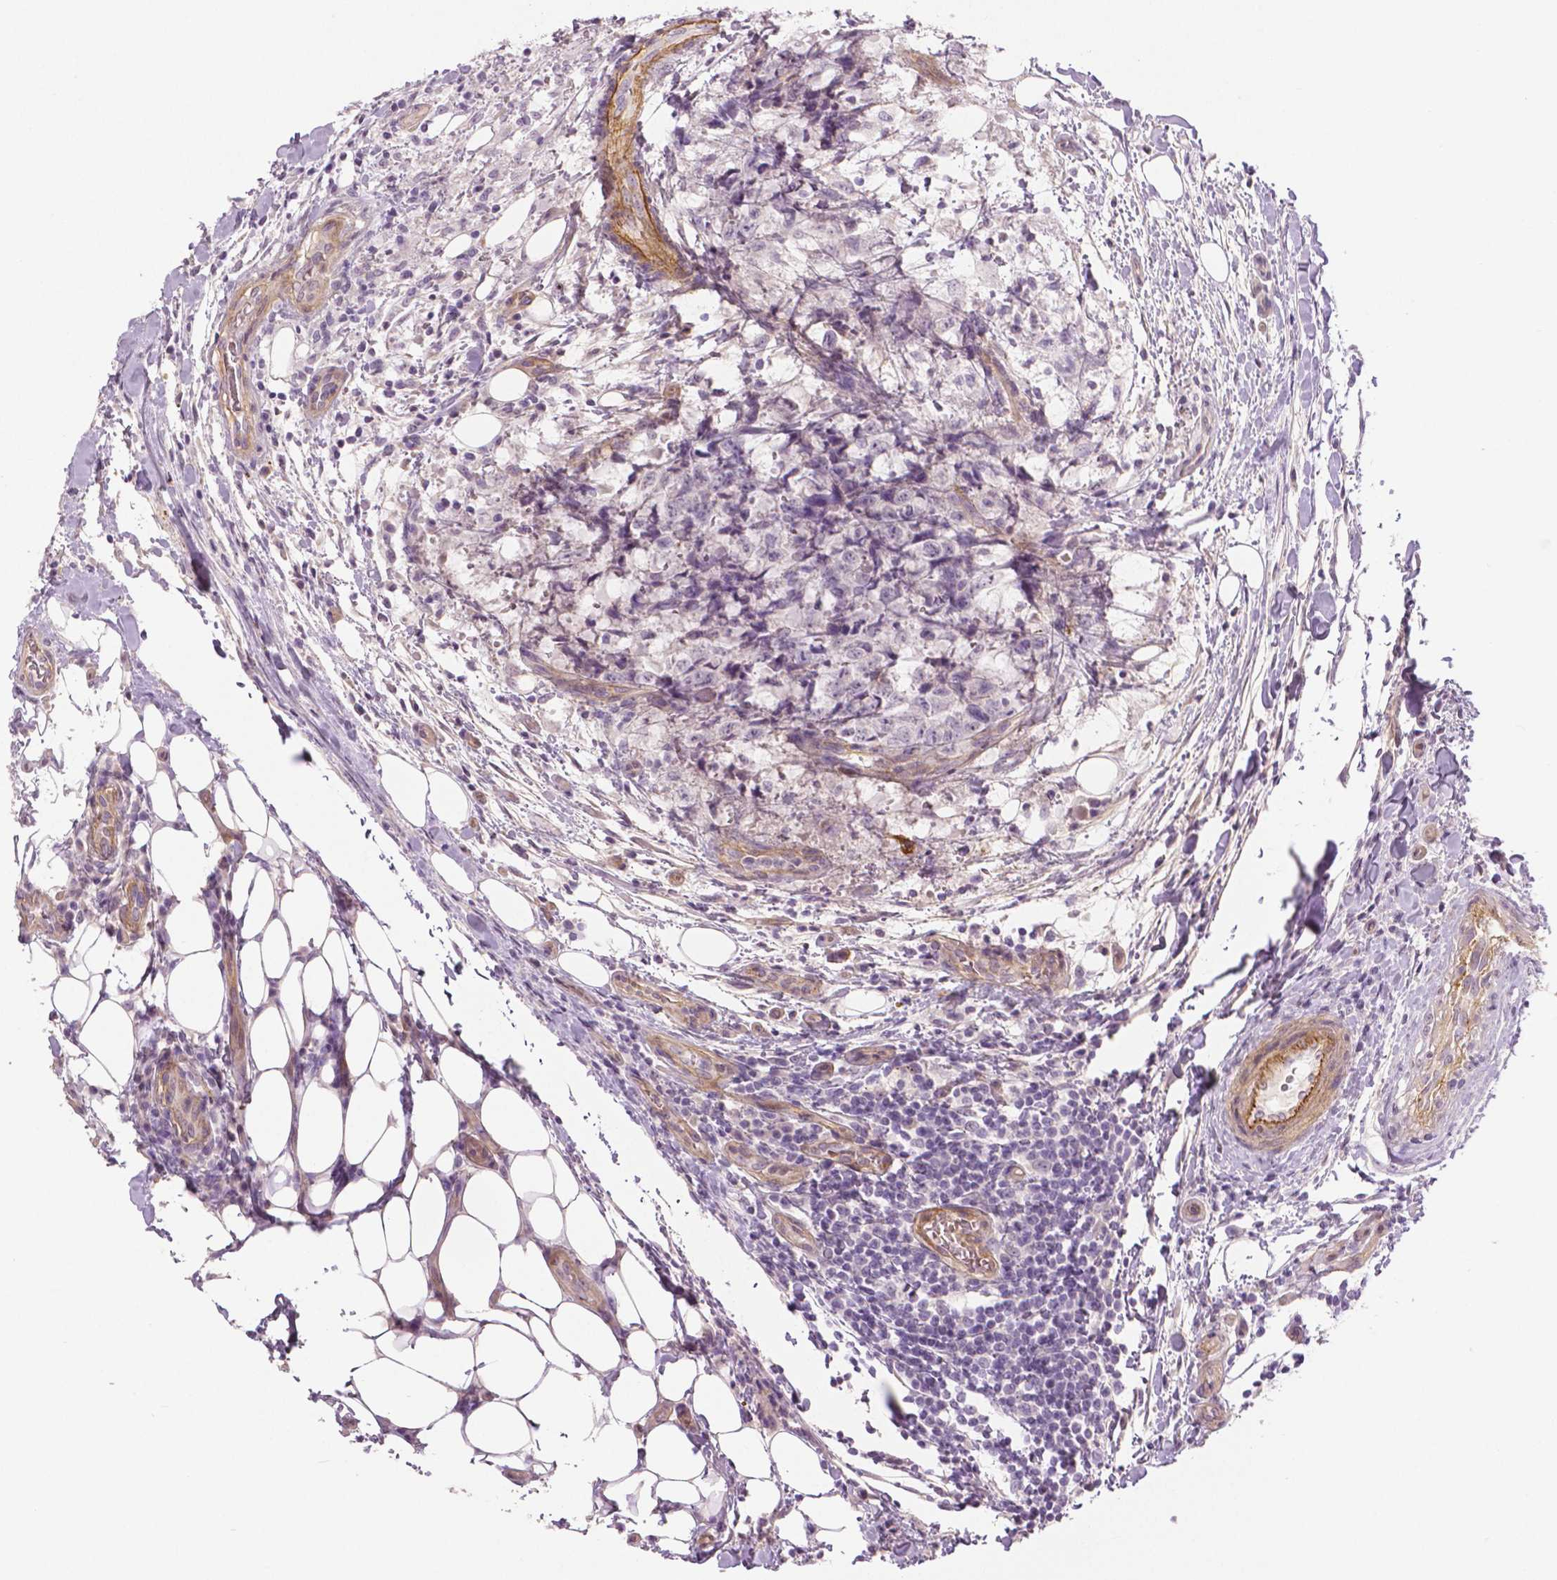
{"staining": {"intensity": "negative", "quantity": "none", "location": "none"}, "tissue": "testis cancer", "cell_type": "Tumor cells", "image_type": "cancer", "snomed": [{"axis": "morphology", "description": "Carcinoma, Embryonal, NOS"}, {"axis": "topography", "description": "Testis"}], "caption": "High magnification brightfield microscopy of testis embryonal carcinoma stained with DAB (3,3'-diaminobenzidine) (brown) and counterstained with hematoxylin (blue): tumor cells show no significant positivity.", "gene": "FLT1", "patient": {"sex": "male", "age": 24}}